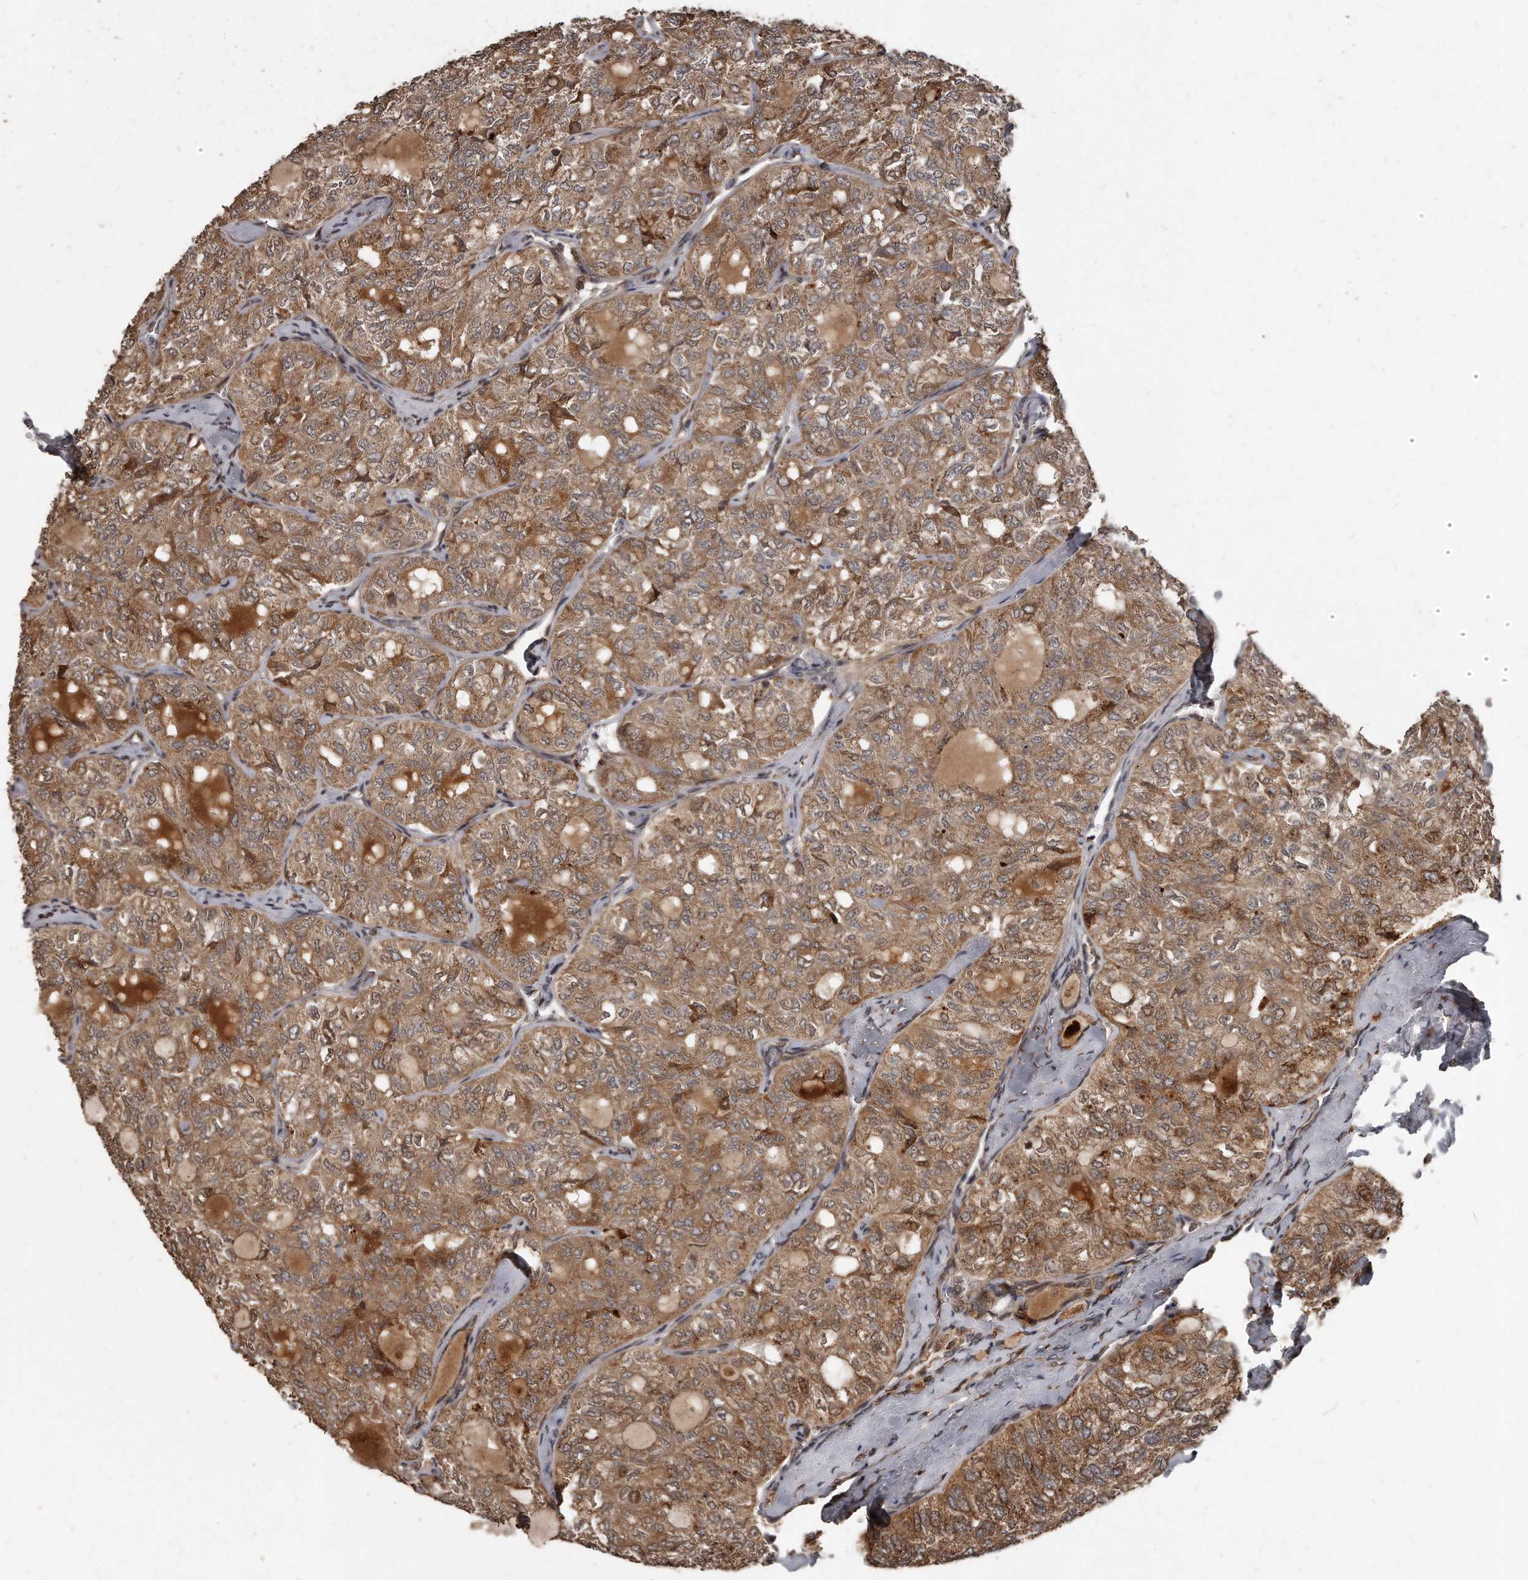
{"staining": {"intensity": "moderate", "quantity": ">75%", "location": "cytoplasmic/membranous"}, "tissue": "thyroid cancer", "cell_type": "Tumor cells", "image_type": "cancer", "snomed": [{"axis": "morphology", "description": "Follicular adenoma carcinoma, NOS"}, {"axis": "topography", "description": "Thyroid gland"}], "caption": "This micrograph shows immunohistochemistry (IHC) staining of follicular adenoma carcinoma (thyroid), with medium moderate cytoplasmic/membranous positivity in about >75% of tumor cells.", "gene": "GCH1", "patient": {"sex": "male", "age": 75}}